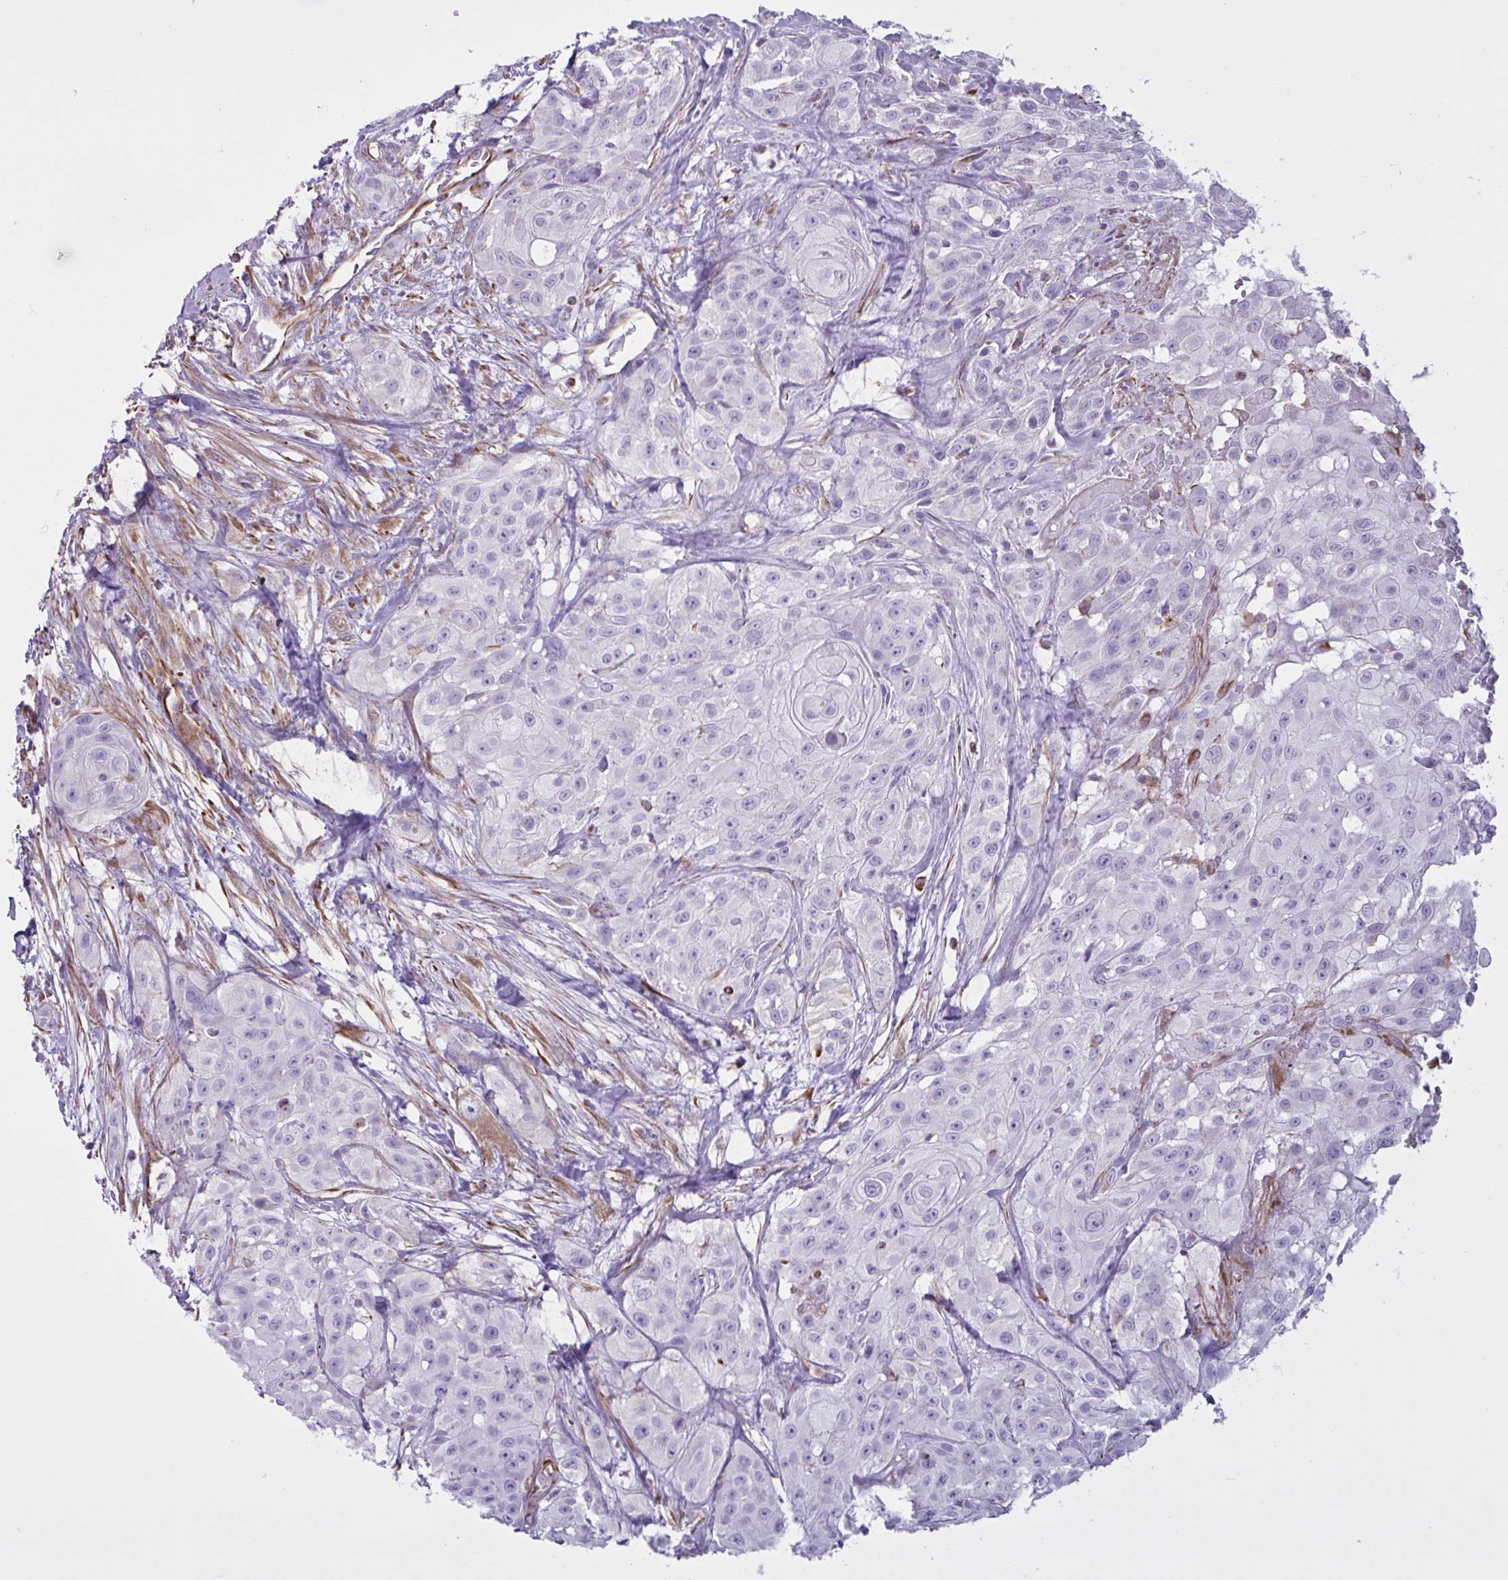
{"staining": {"intensity": "negative", "quantity": "none", "location": "none"}, "tissue": "head and neck cancer", "cell_type": "Tumor cells", "image_type": "cancer", "snomed": [{"axis": "morphology", "description": "Squamous cell carcinoma, NOS"}, {"axis": "topography", "description": "Head-Neck"}], "caption": "Head and neck squamous cell carcinoma was stained to show a protein in brown. There is no significant expression in tumor cells.", "gene": "TMEM86B", "patient": {"sex": "male", "age": 83}}